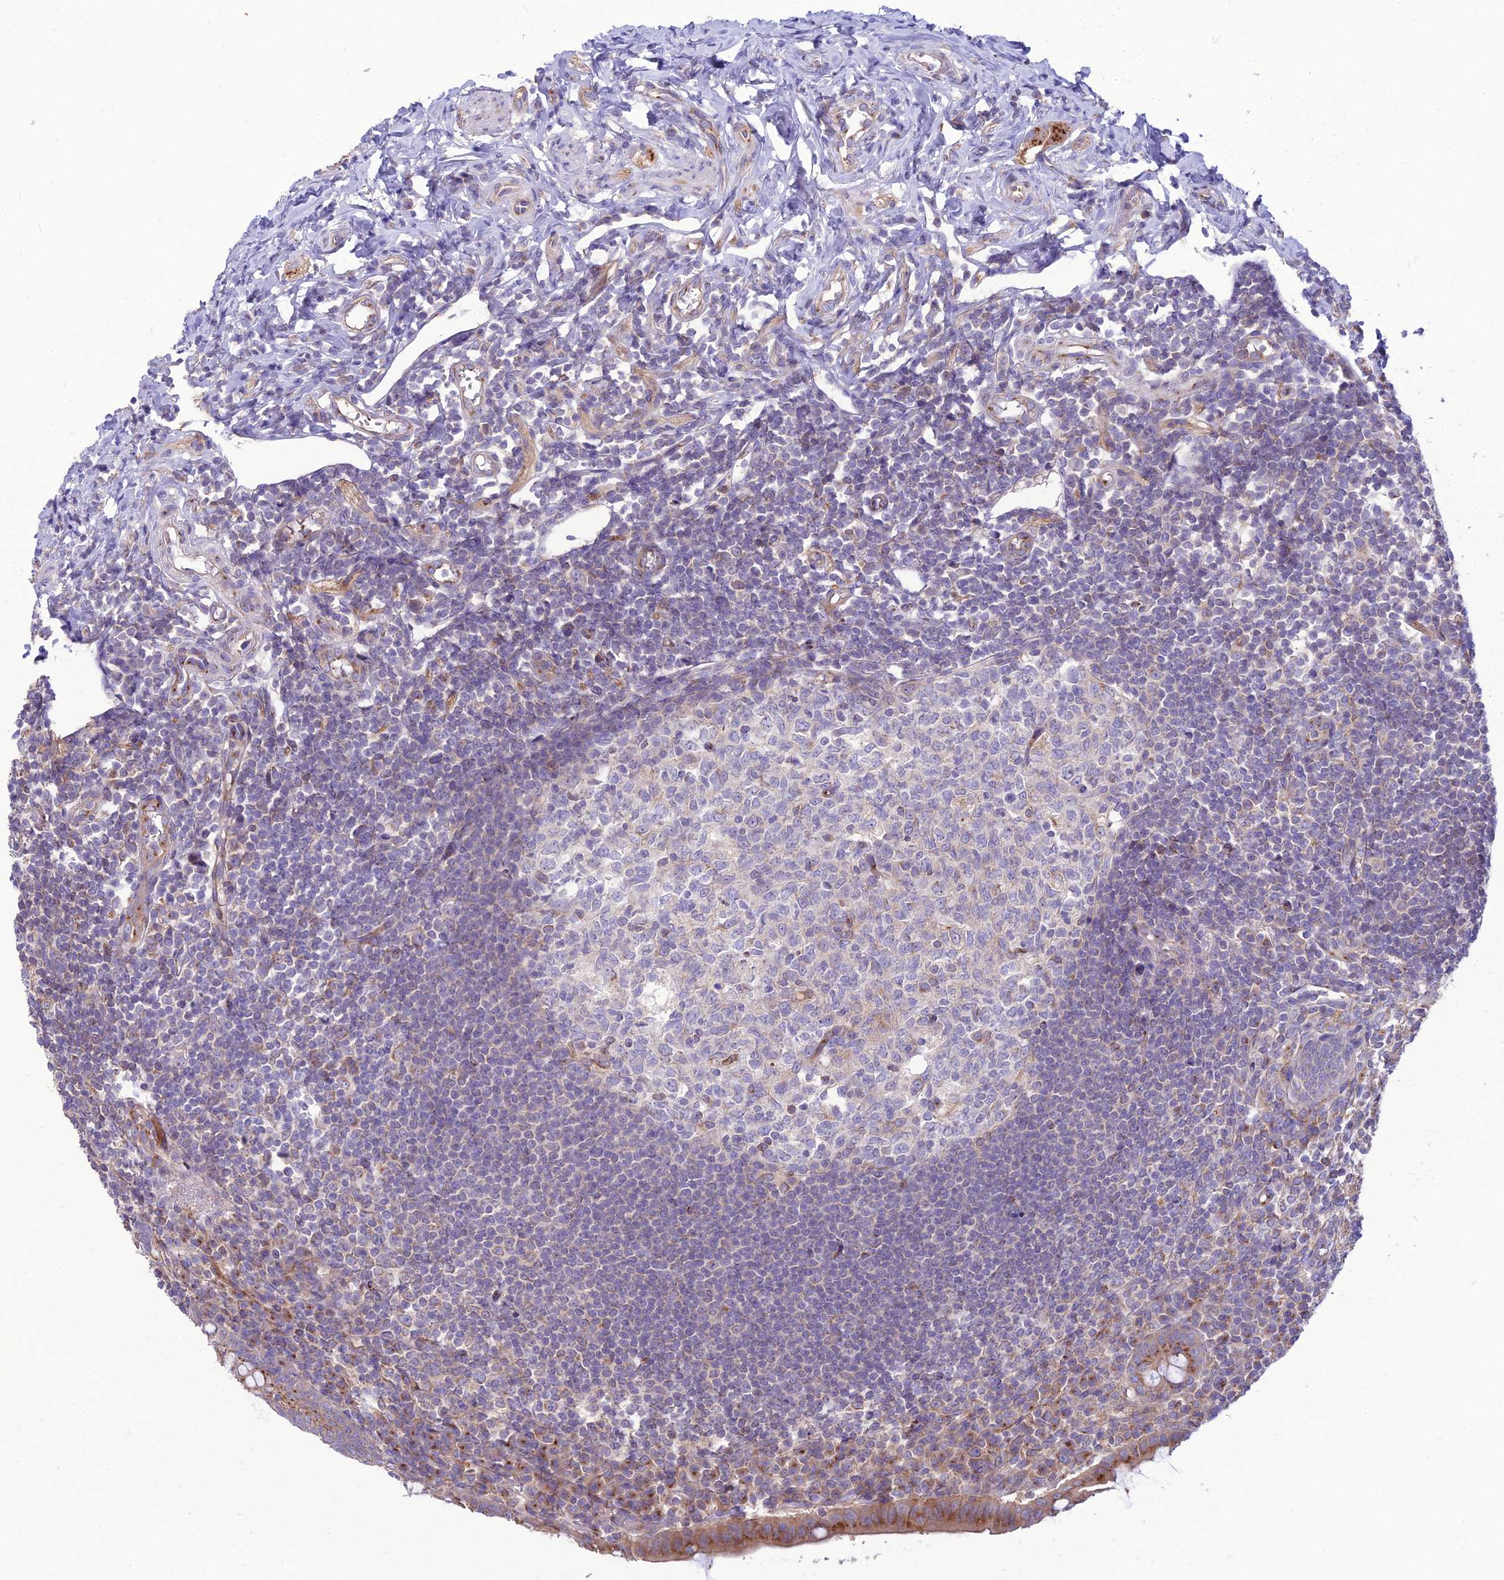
{"staining": {"intensity": "moderate", "quantity": ">75%", "location": "cytoplasmic/membranous"}, "tissue": "appendix", "cell_type": "Glandular cells", "image_type": "normal", "snomed": [{"axis": "morphology", "description": "Normal tissue, NOS"}, {"axis": "topography", "description": "Appendix"}], "caption": "Brown immunohistochemical staining in benign human appendix shows moderate cytoplasmic/membranous expression in approximately >75% of glandular cells.", "gene": "SPRYD7", "patient": {"sex": "female", "age": 33}}